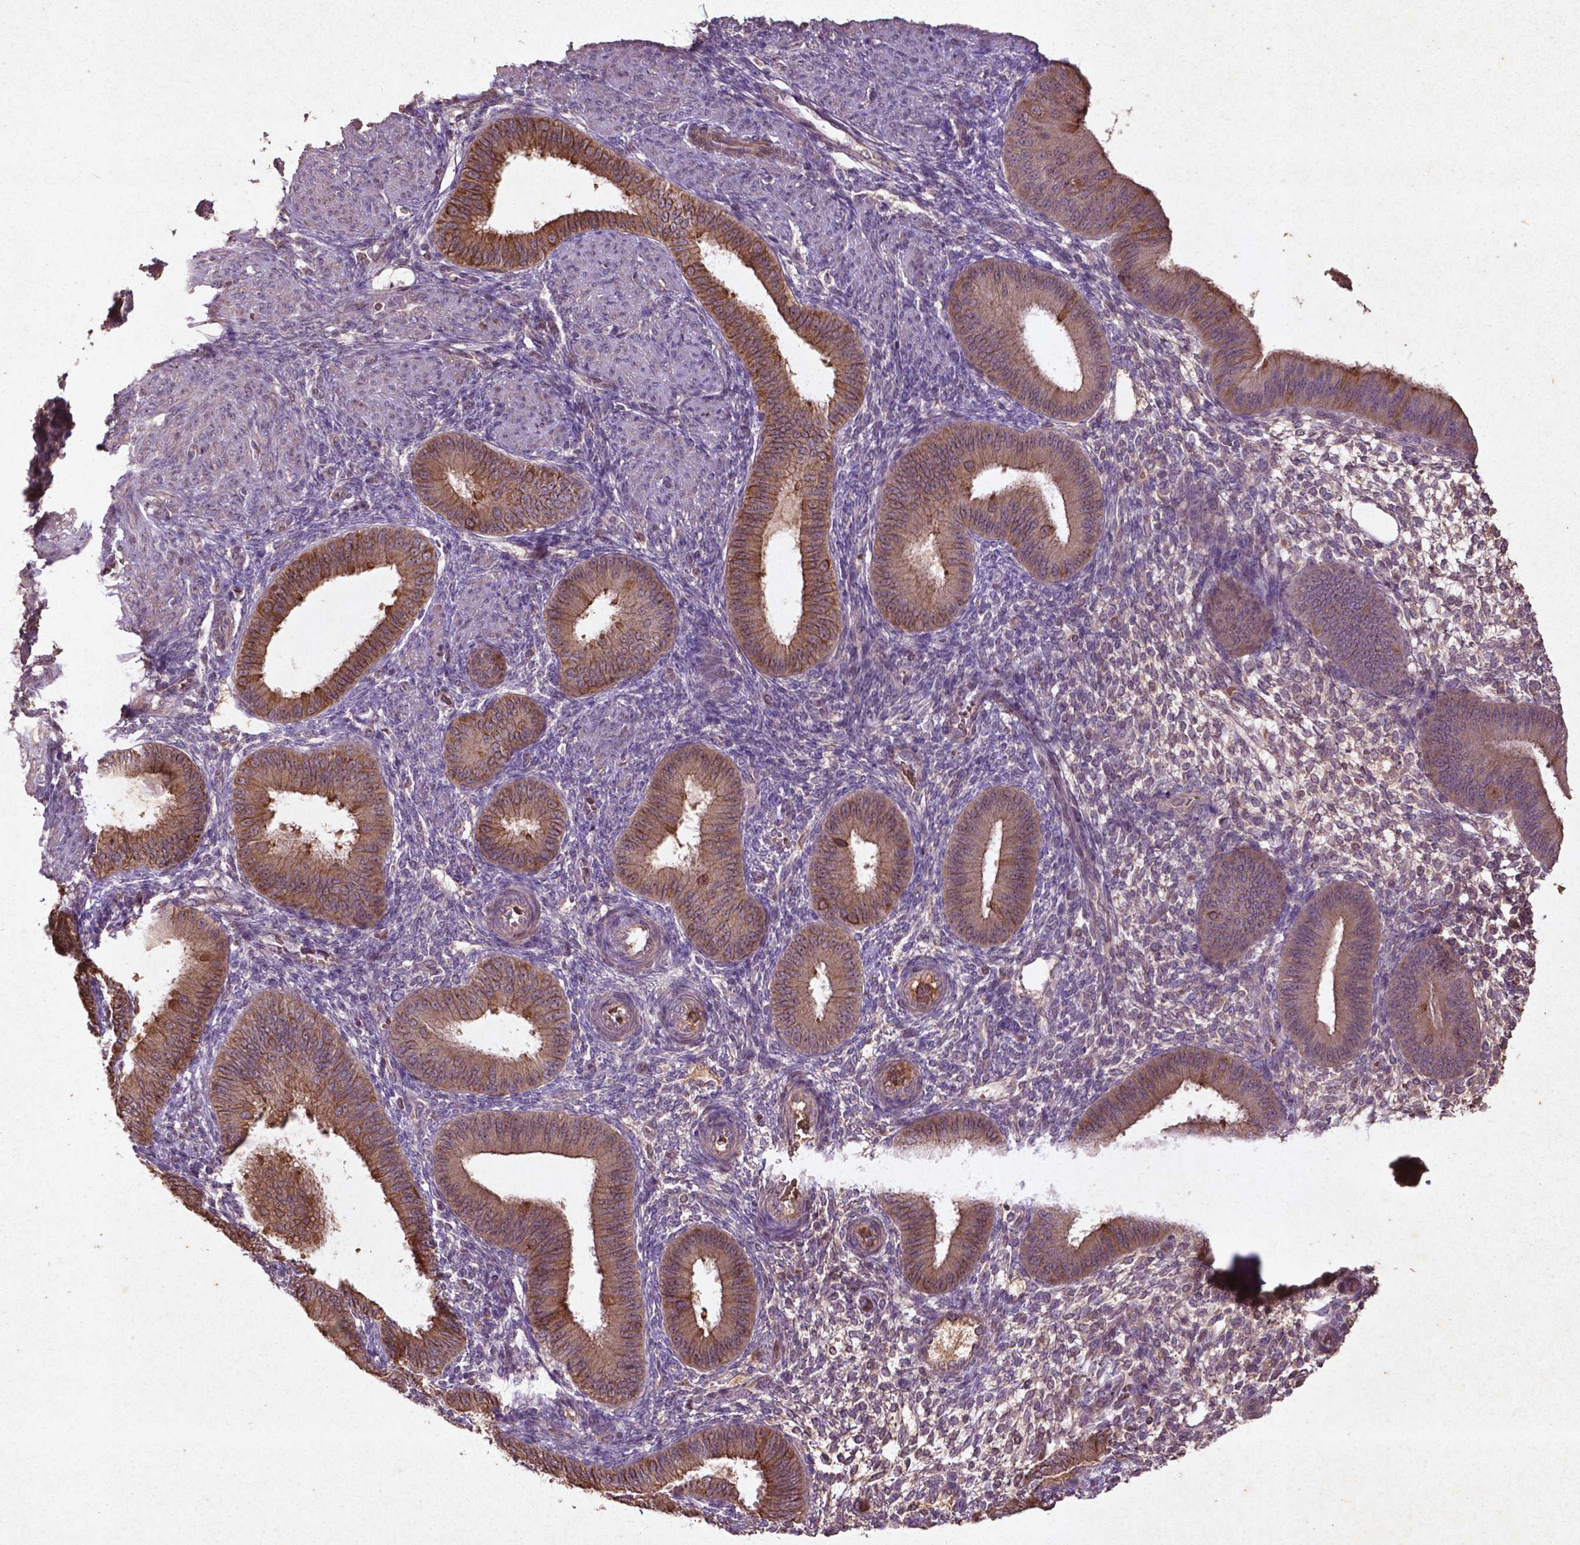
{"staining": {"intensity": "negative", "quantity": "none", "location": "none"}, "tissue": "endometrium", "cell_type": "Cells in endometrial stroma", "image_type": "normal", "snomed": [{"axis": "morphology", "description": "Normal tissue, NOS"}, {"axis": "topography", "description": "Endometrium"}], "caption": "Endometrium stained for a protein using immunohistochemistry (IHC) shows no staining cells in endometrial stroma.", "gene": "COQ2", "patient": {"sex": "female", "age": 39}}